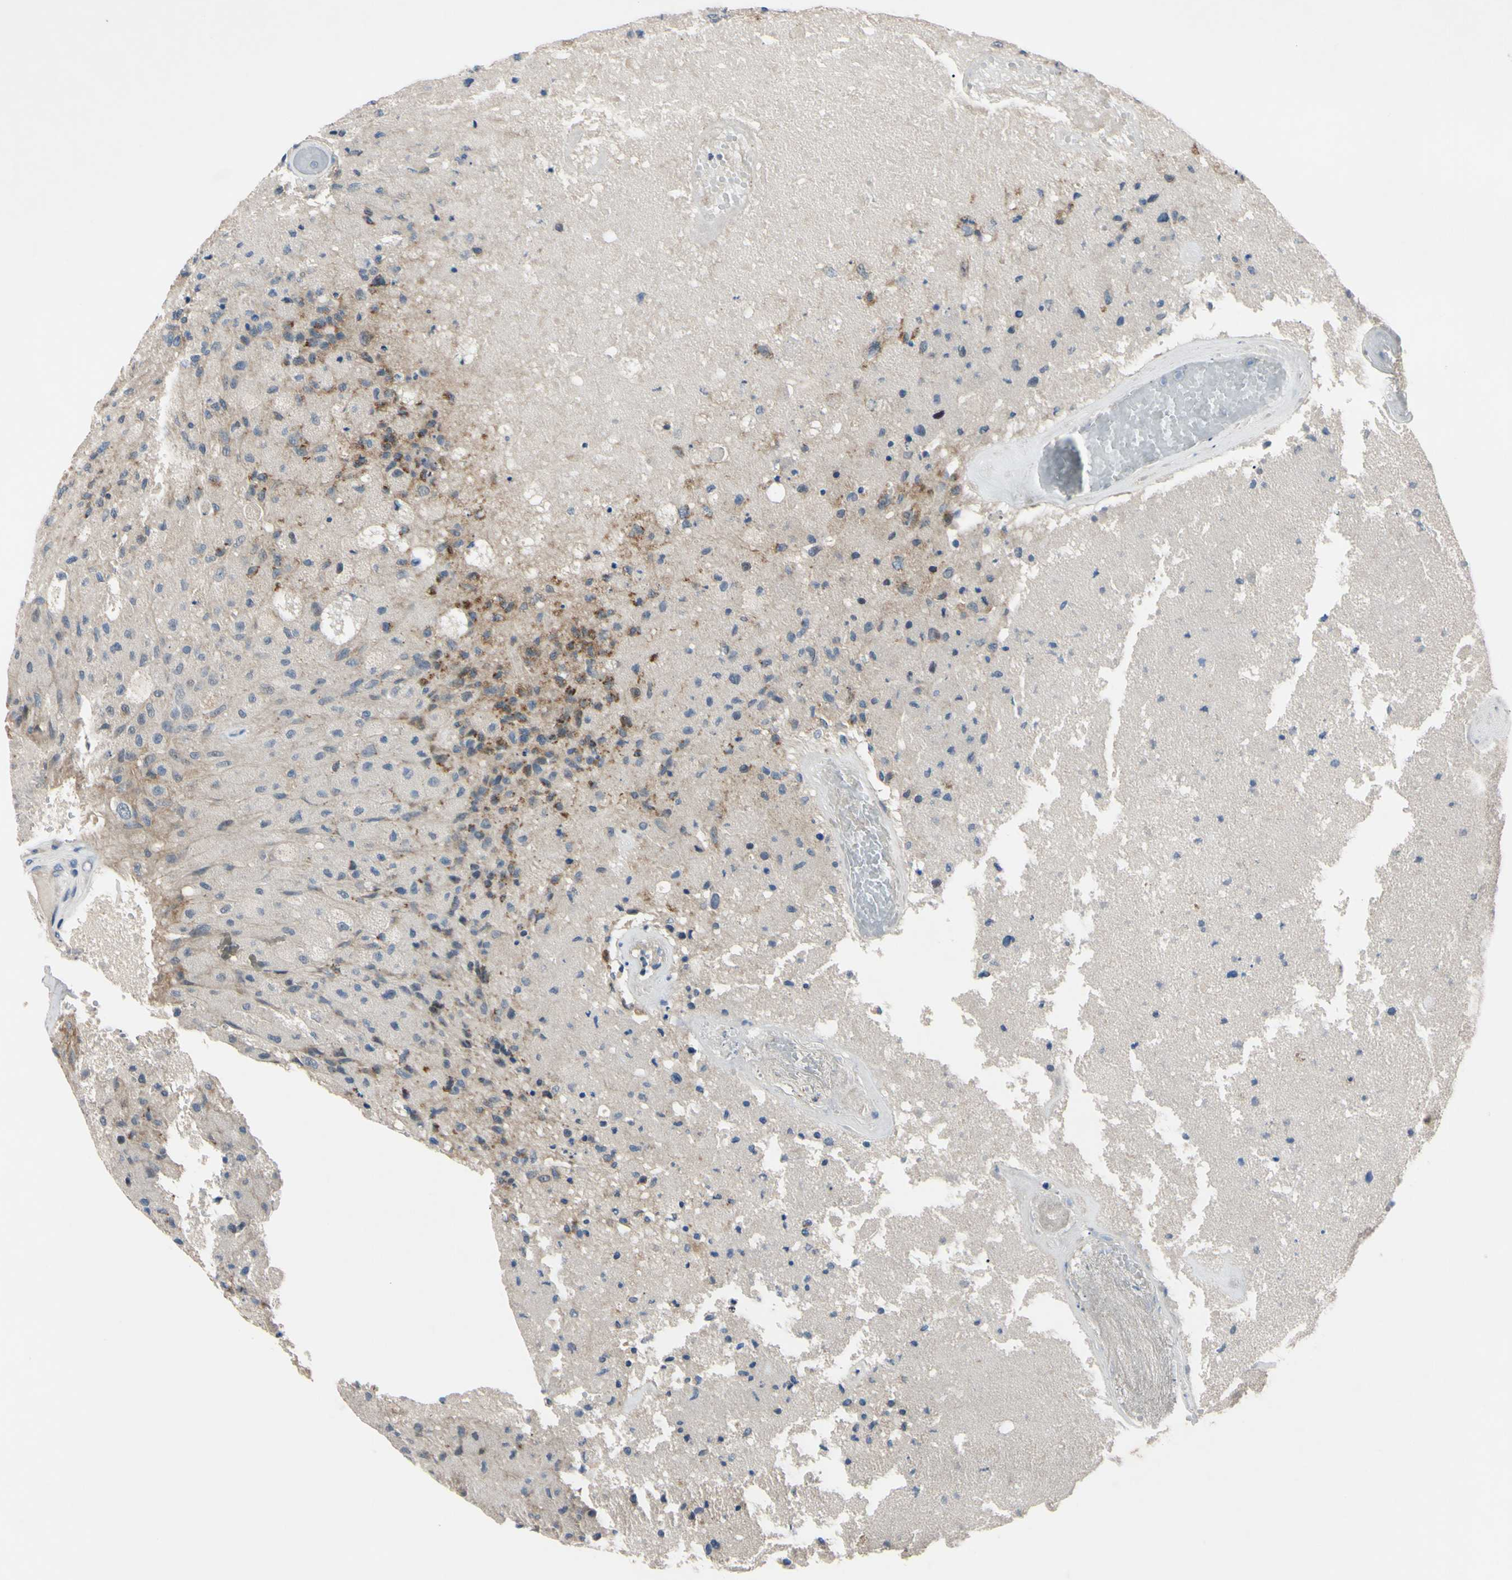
{"staining": {"intensity": "moderate", "quantity": "<25%", "location": "cytoplasmic/membranous"}, "tissue": "glioma", "cell_type": "Tumor cells", "image_type": "cancer", "snomed": [{"axis": "morphology", "description": "Normal tissue, NOS"}, {"axis": "morphology", "description": "Glioma, malignant, High grade"}, {"axis": "topography", "description": "Cerebral cortex"}], "caption": "The immunohistochemical stain labels moderate cytoplasmic/membranous staining in tumor cells of glioma tissue.", "gene": "HILPDA", "patient": {"sex": "male", "age": 77}}